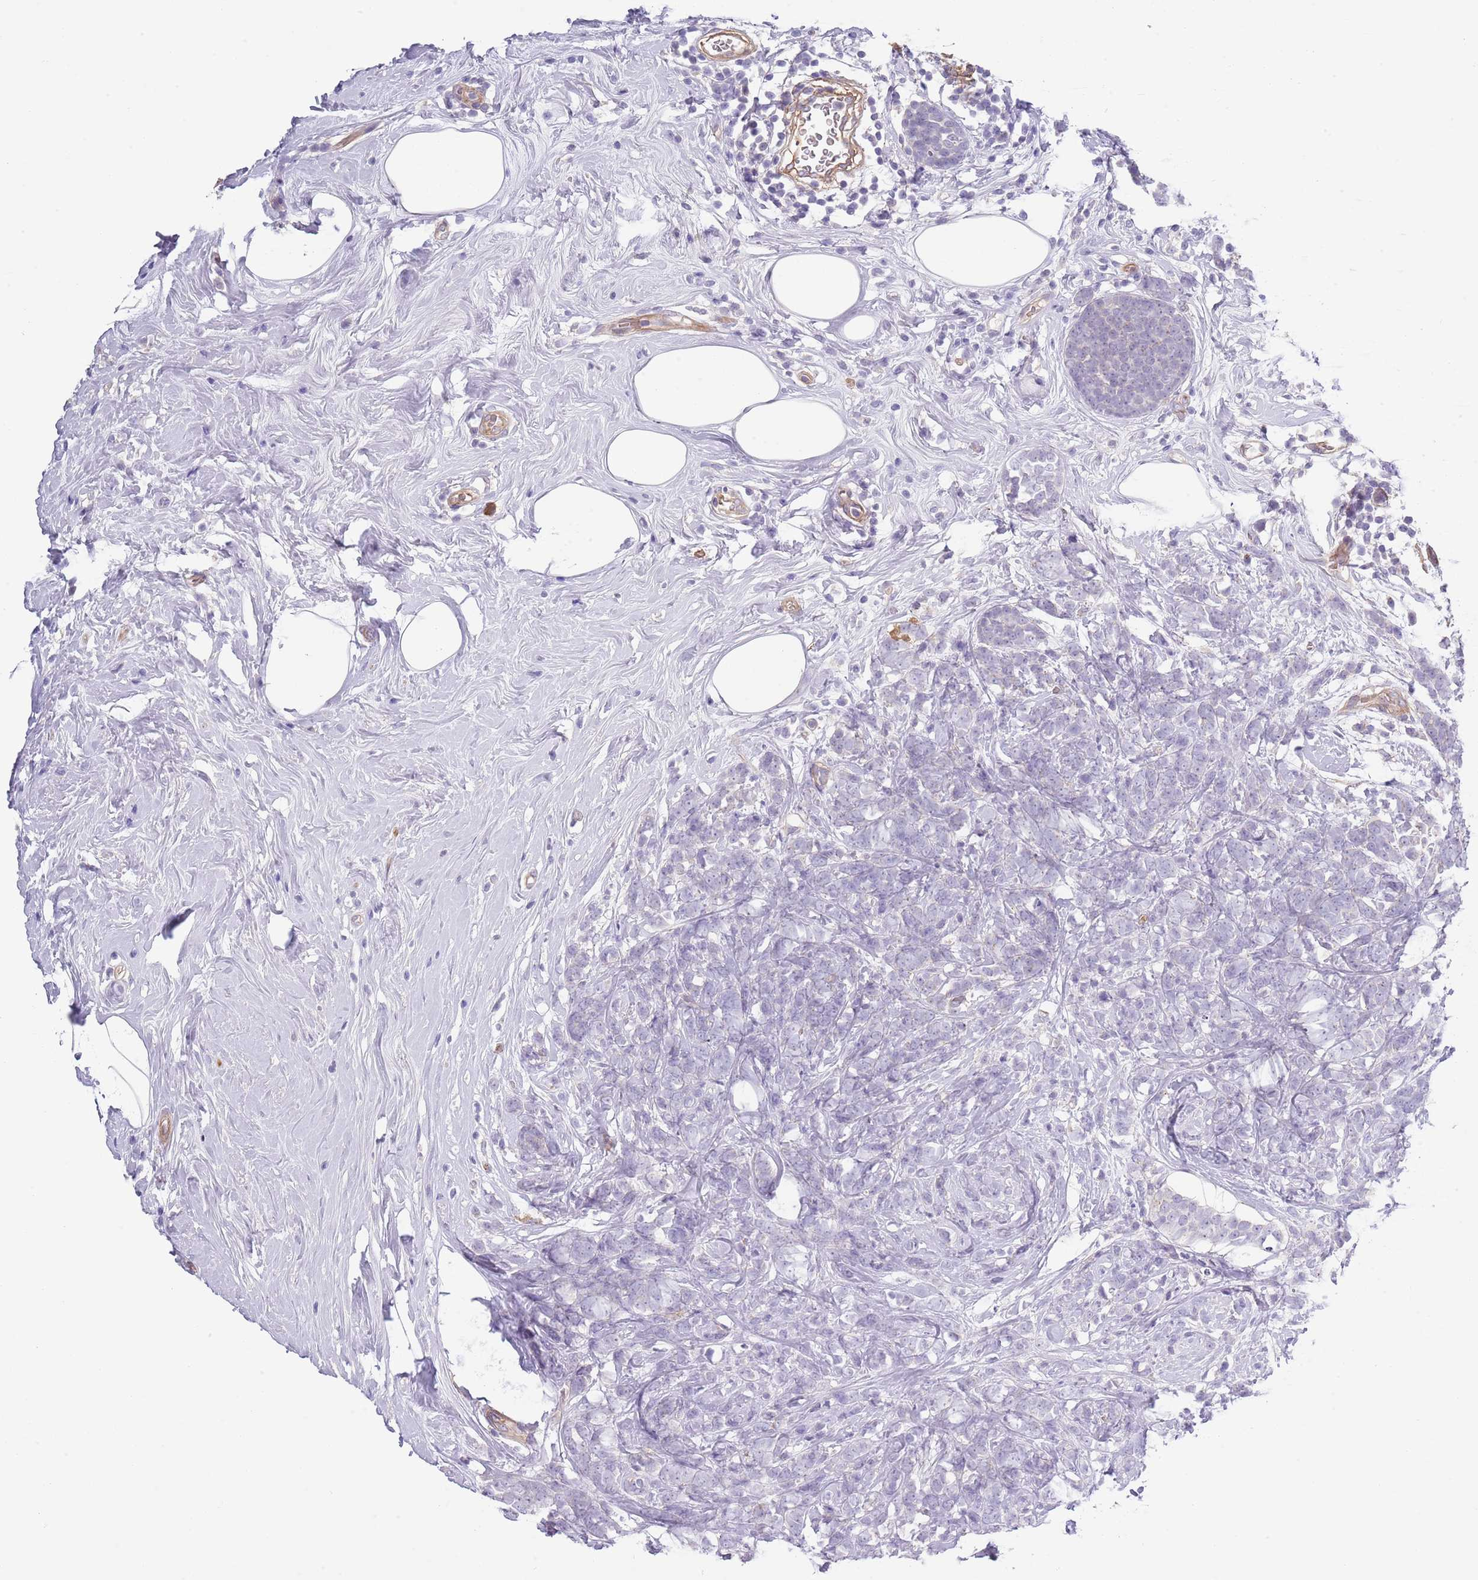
{"staining": {"intensity": "negative", "quantity": "none", "location": "none"}, "tissue": "breast cancer", "cell_type": "Tumor cells", "image_type": "cancer", "snomed": [{"axis": "morphology", "description": "Lobular carcinoma"}, {"axis": "topography", "description": "Breast"}], "caption": "This is an immunohistochemistry histopathology image of breast lobular carcinoma. There is no expression in tumor cells.", "gene": "TINAGL1", "patient": {"sex": "female", "age": 58}}